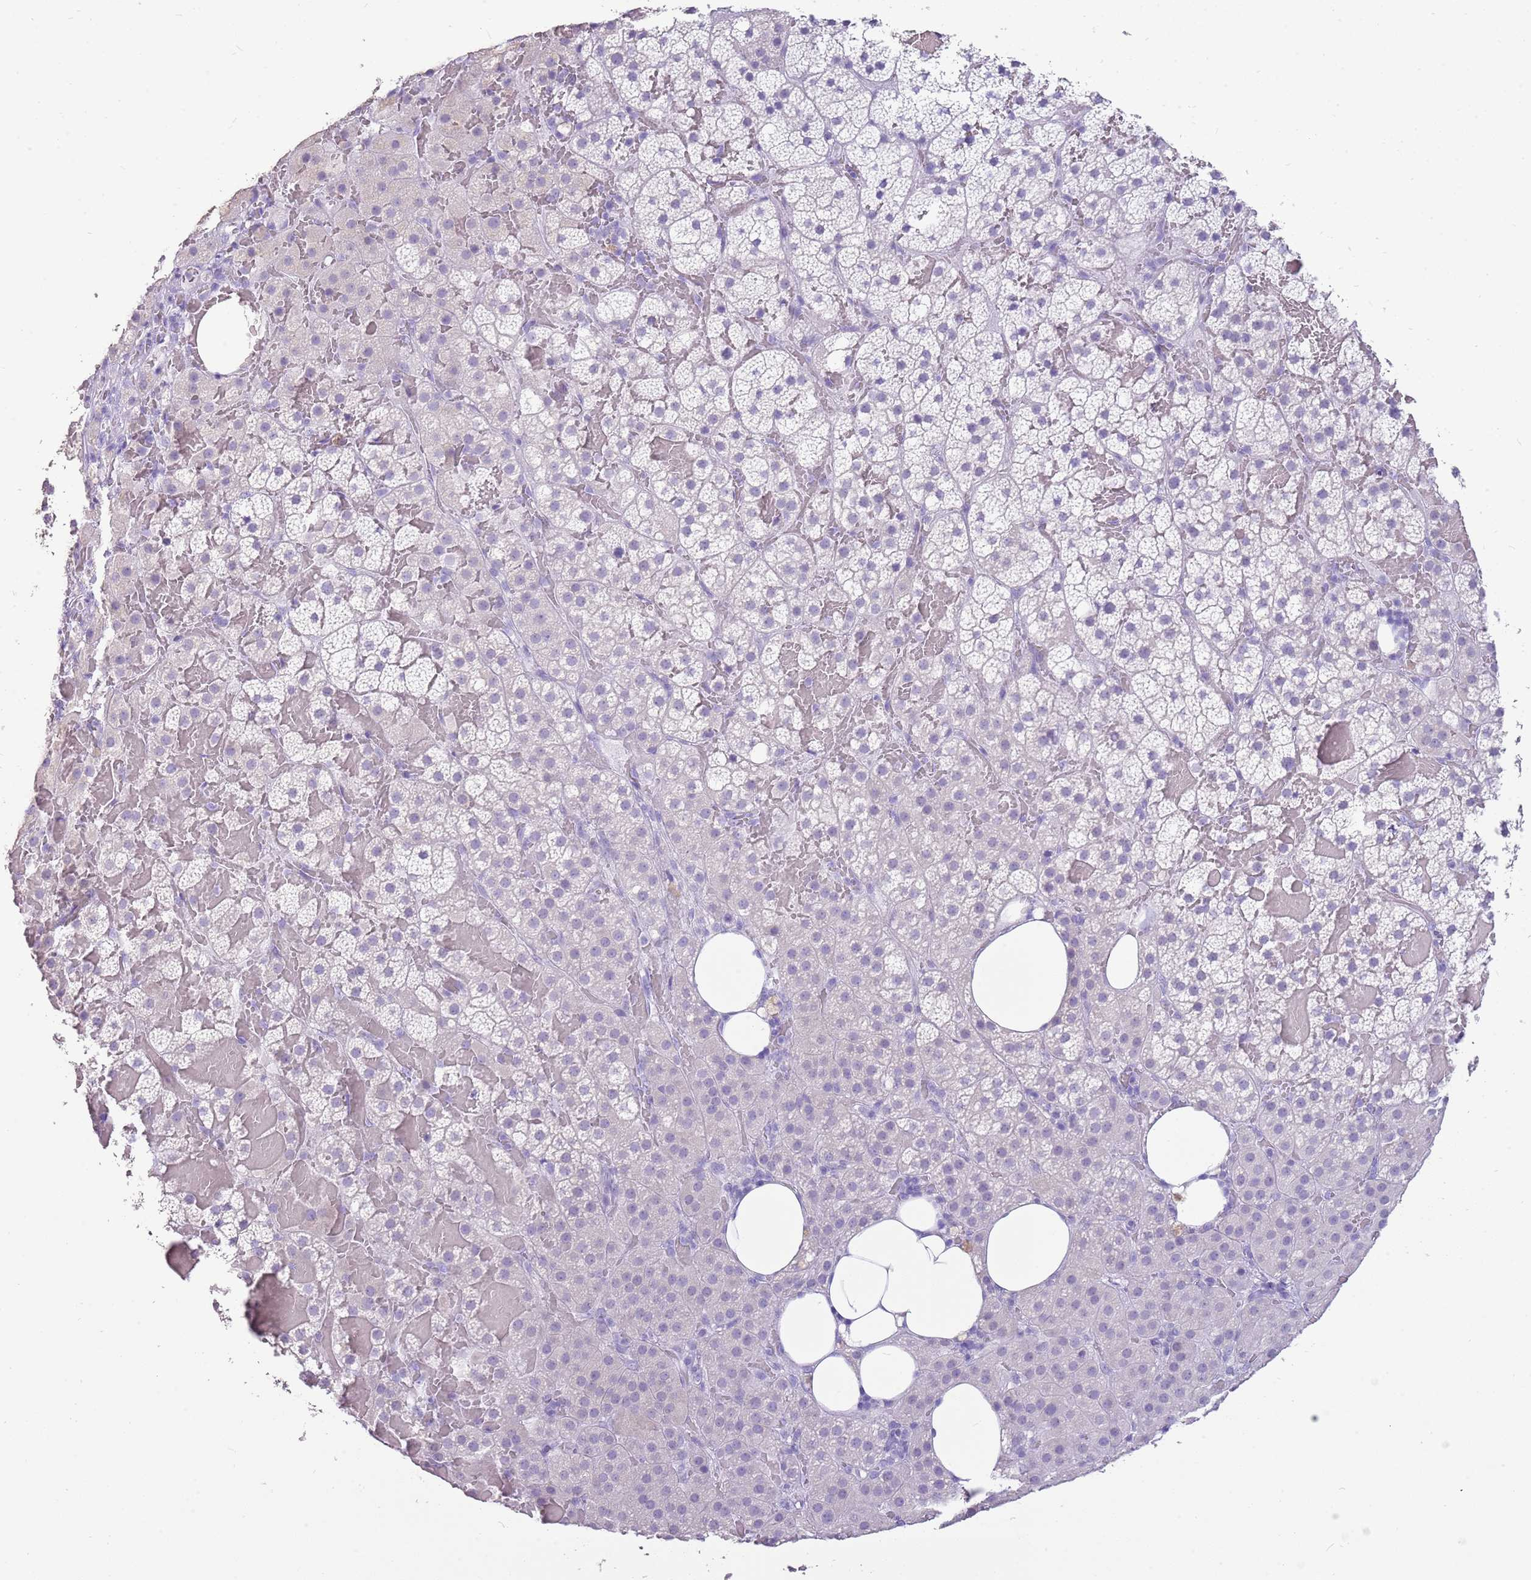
{"staining": {"intensity": "negative", "quantity": "none", "location": "none"}, "tissue": "adrenal gland", "cell_type": "Glandular cells", "image_type": "normal", "snomed": [{"axis": "morphology", "description": "Normal tissue, NOS"}, {"axis": "topography", "description": "Adrenal gland"}], "caption": "DAB (3,3'-diaminobenzidine) immunohistochemical staining of benign adrenal gland demonstrates no significant positivity in glandular cells. The staining is performed using DAB brown chromogen with nuclei counter-stained in using hematoxylin.", "gene": "ENSG00000271254", "patient": {"sex": "female", "age": 59}}